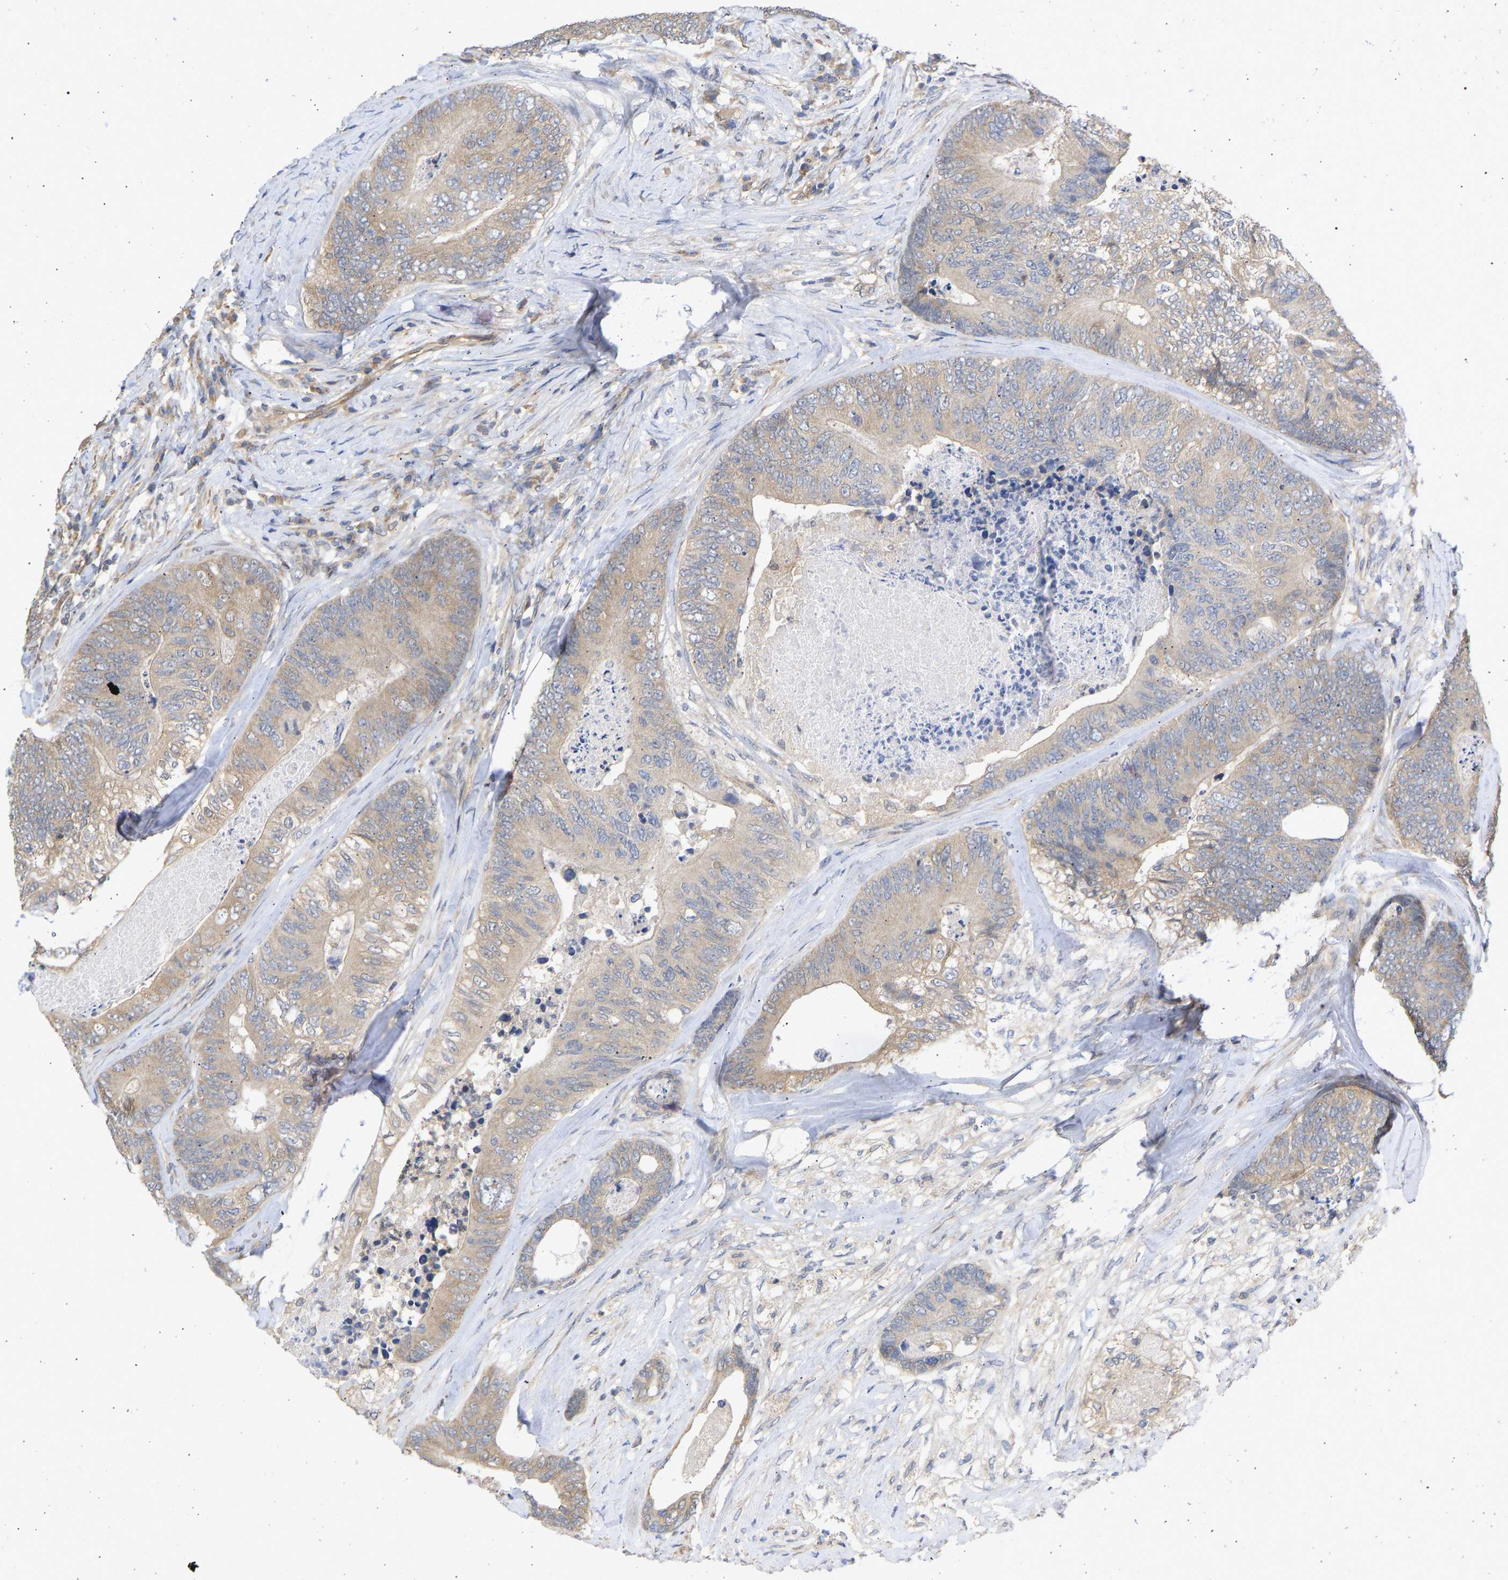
{"staining": {"intensity": "weak", "quantity": ">75%", "location": "cytoplasmic/membranous"}, "tissue": "colorectal cancer", "cell_type": "Tumor cells", "image_type": "cancer", "snomed": [{"axis": "morphology", "description": "Adenocarcinoma, NOS"}, {"axis": "topography", "description": "Colon"}], "caption": "Human adenocarcinoma (colorectal) stained with a protein marker shows weak staining in tumor cells.", "gene": "MAP2K3", "patient": {"sex": "female", "age": 67}}